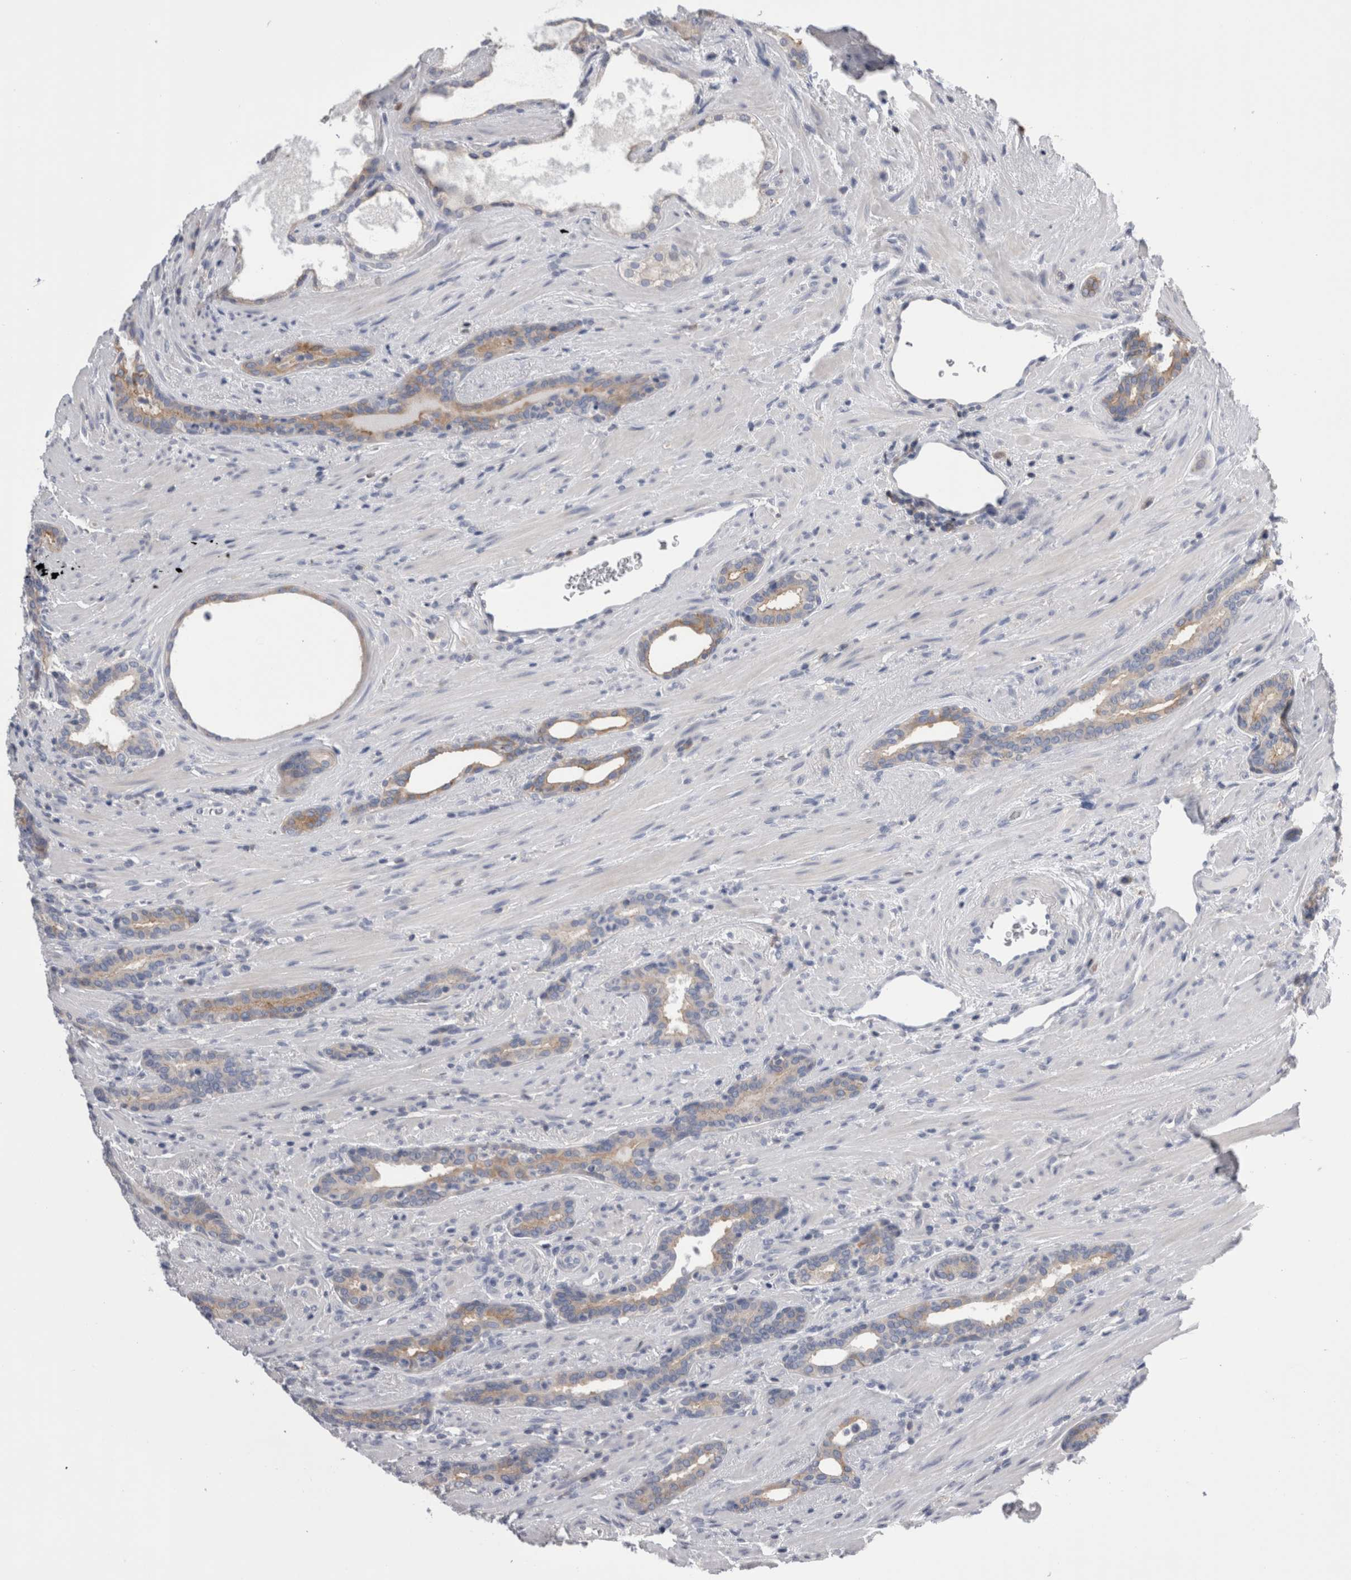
{"staining": {"intensity": "weak", "quantity": "25%-75%", "location": "cytoplasmic/membranous"}, "tissue": "prostate cancer", "cell_type": "Tumor cells", "image_type": "cancer", "snomed": [{"axis": "morphology", "description": "Adenocarcinoma, High grade"}, {"axis": "topography", "description": "Prostate"}], "caption": "Immunohistochemical staining of human adenocarcinoma (high-grade) (prostate) shows low levels of weak cytoplasmic/membranous staining in about 25%-75% of tumor cells.", "gene": "DCTN6", "patient": {"sex": "male", "age": 71}}